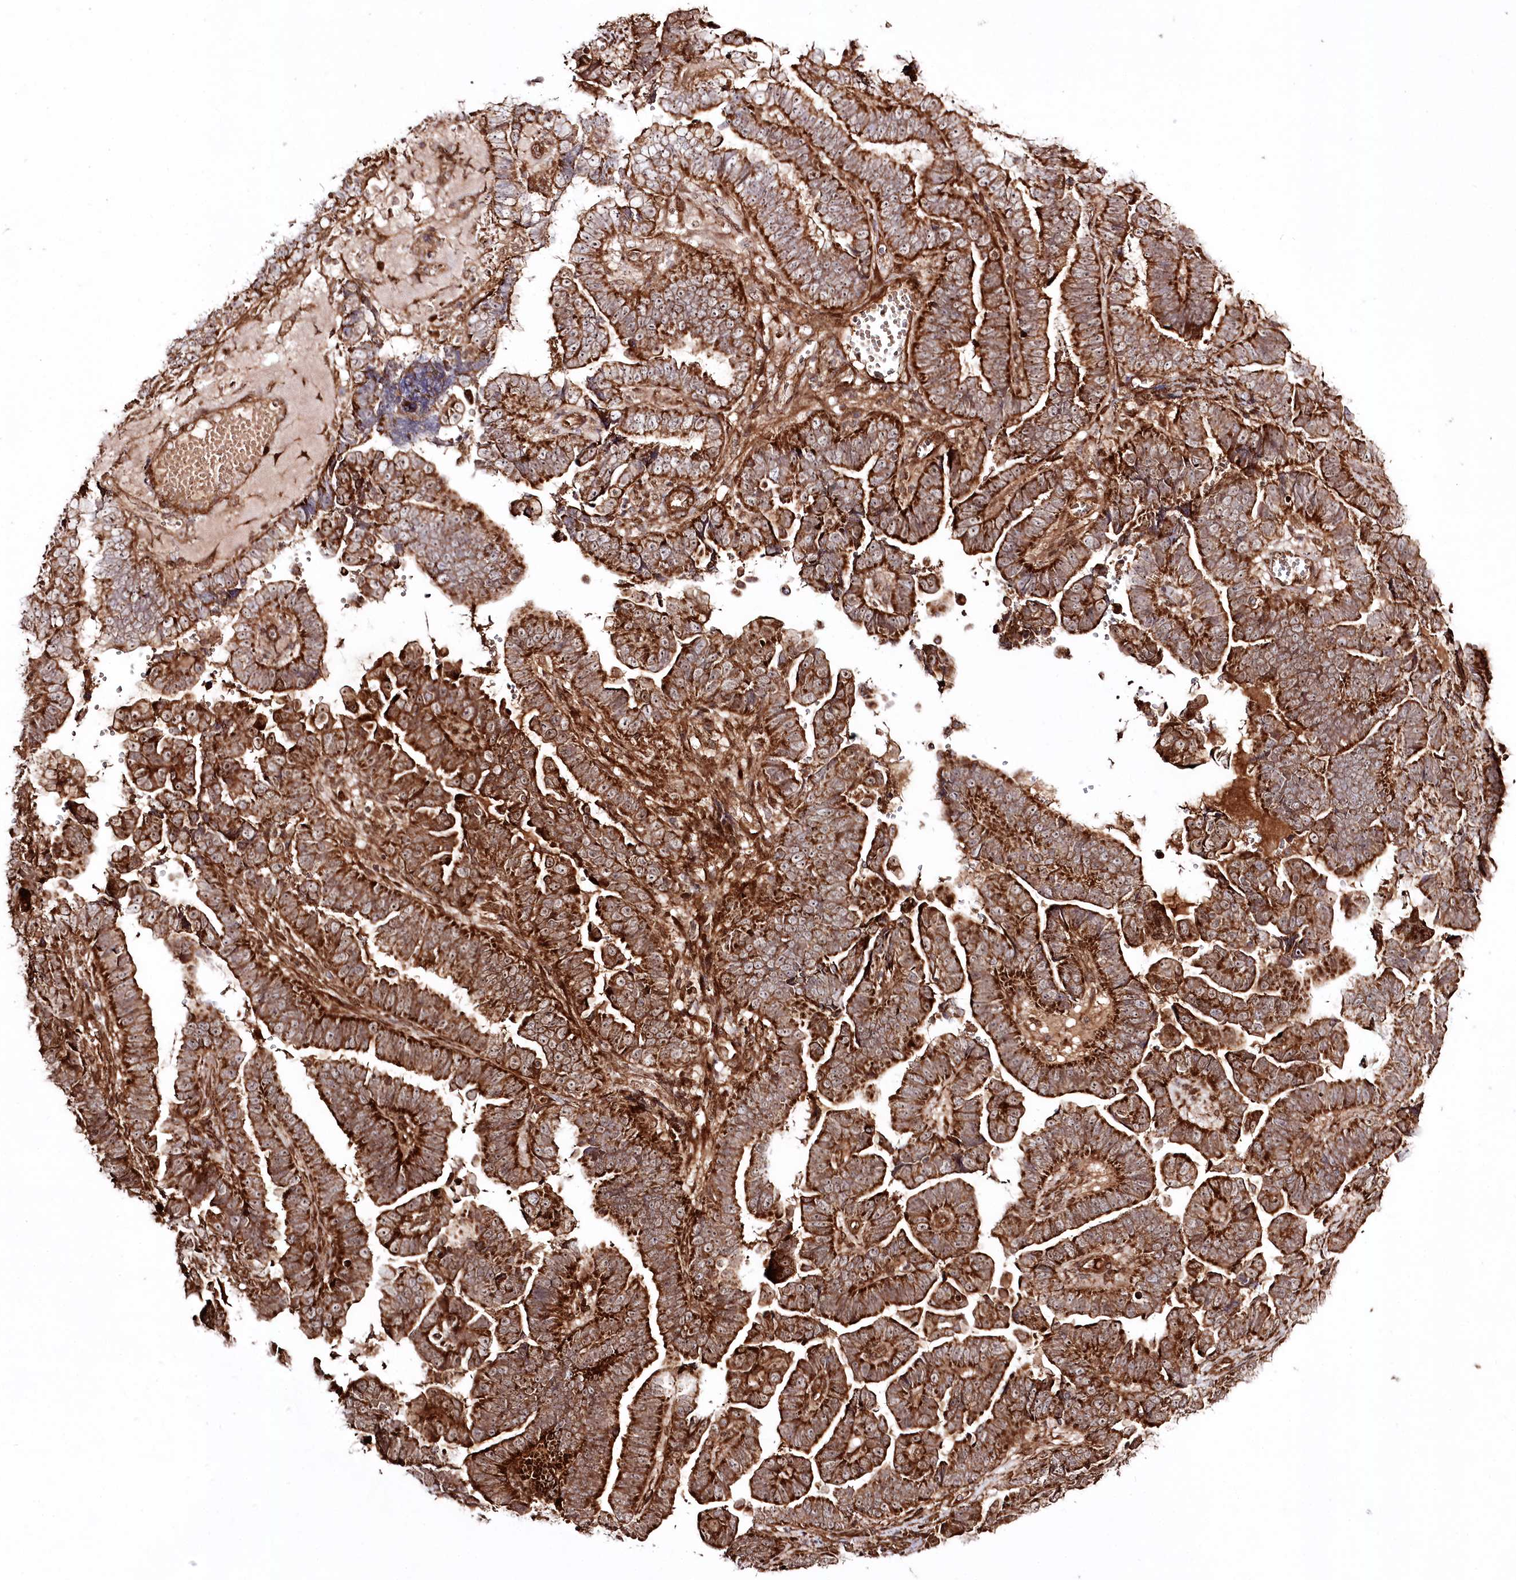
{"staining": {"intensity": "strong", "quantity": ">75%", "location": "cytoplasmic/membranous"}, "tissue": "endometrial cancer", "cell_type": "Tumor cells", "image_type": "cancer", "snomed": [{"axis": "morphology", "description": "Adenocarcinoma, NOS"}, {"axis": "topography", "description": "Endometrium"}], "caption": "Strong cytoplasmic/membranous protein expression is seen in about >75% of tumor cells in endometrial adenocarcinoma. The staining is performed using DAB brown chromogen to label protein expression. The nuclei are counter-stained blue using hematoxylin.", "gene": "REXO2", "patient": {"sex": "female", "age": 75}}